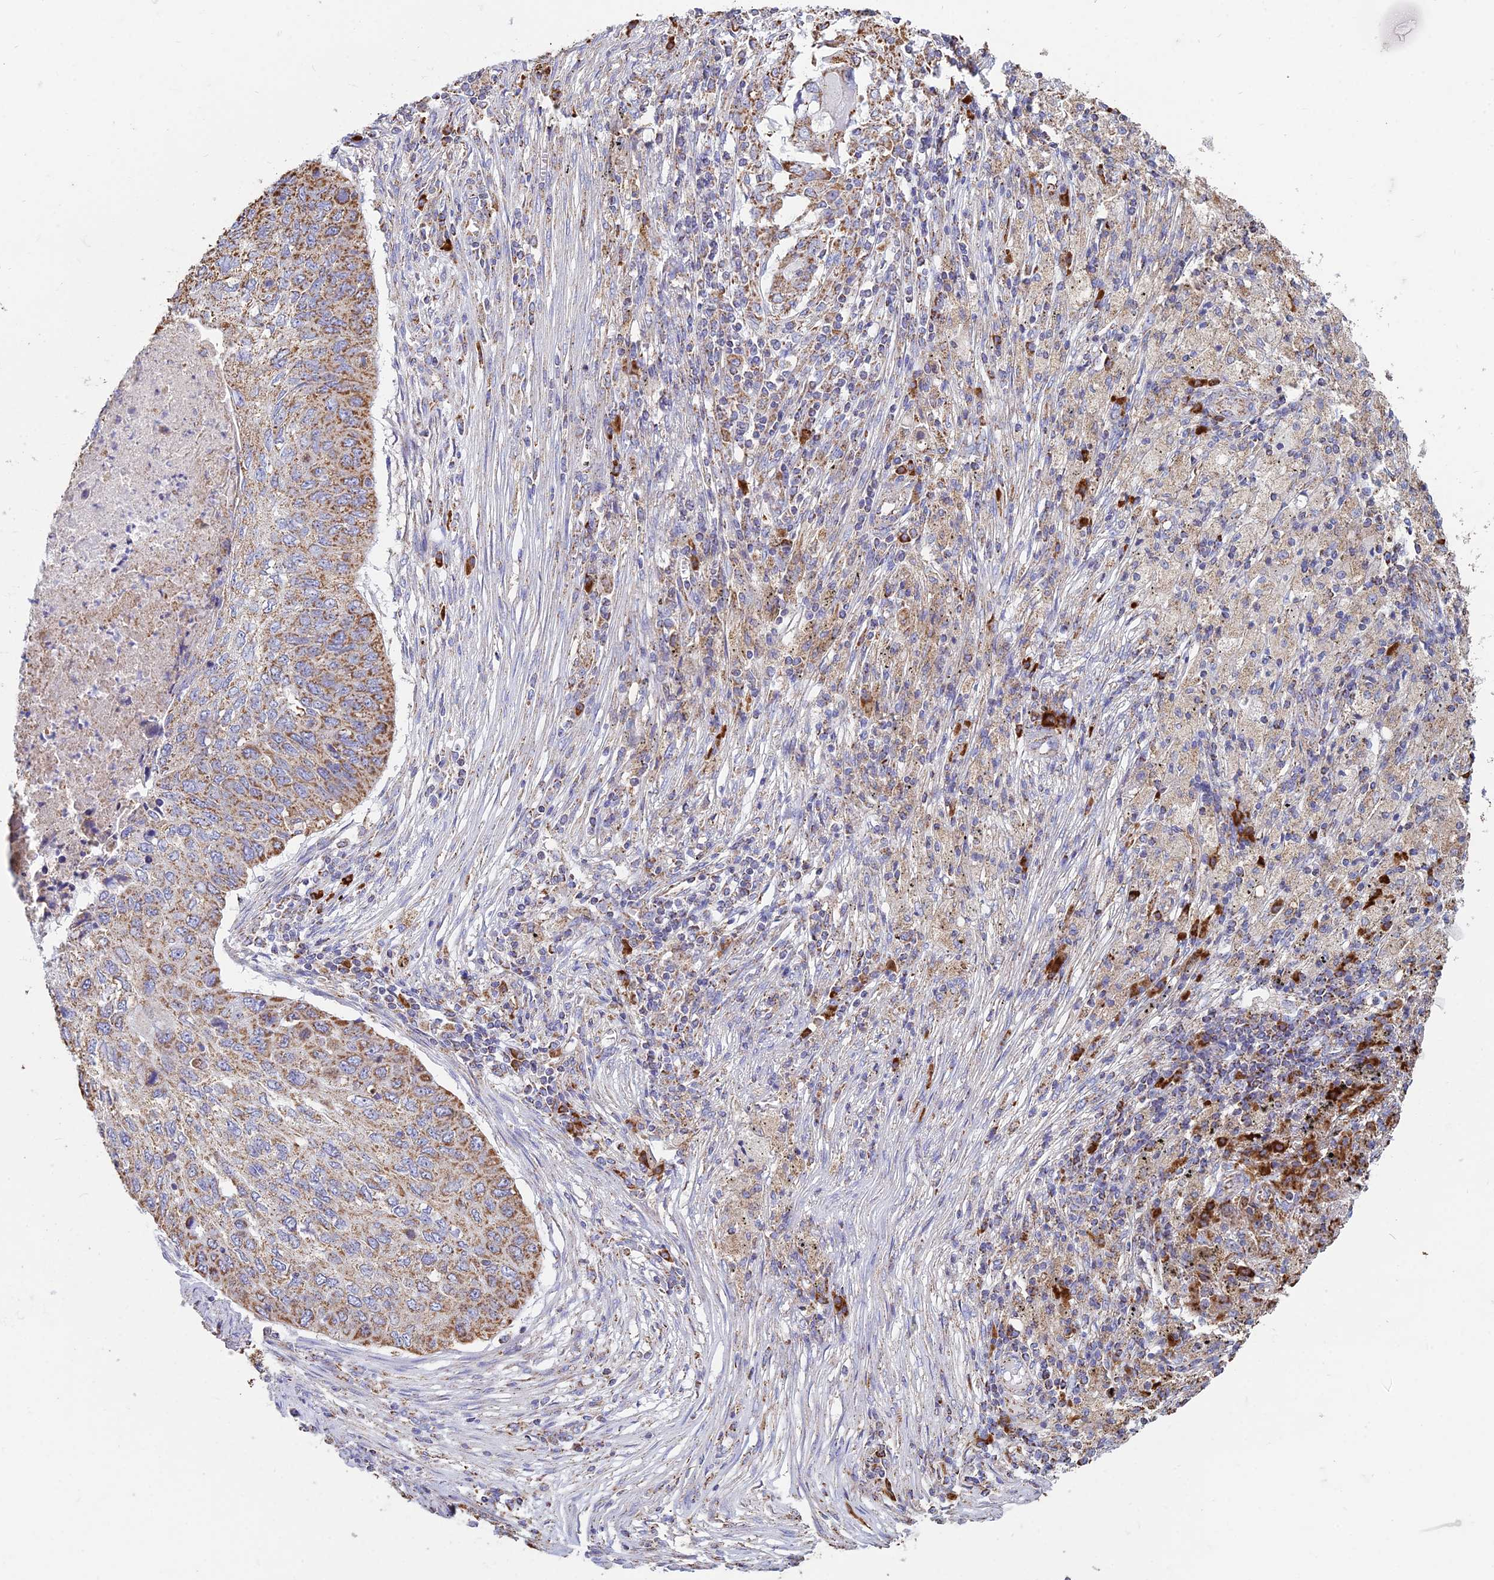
{"staining": {"intensity": "moderate", "quantity": ">75%", "location": "cytoplasmic/membranous"}, "tissue": "lung cancer", "cell_type": "Tumor cells", "image_type": "cancer", "snomed": [{"axis": "morphology", "description": "Squamous cell carcinoma, NOS"}, {"axis": "topography", "description": "Lung"}], "caption": "Lung cancer stained with DAB immunohistochemistry (IHC) shows medium levels of moderate cytoplasmic/membranous staining in about >75% of tumor cells. The staining was performed using DAB (3,3'-diaminobenzidine), with brown indicating positive protein expression. Nuclei are stained blue with hematoxylin.", "gene": "OR2W3", "patient": {"sex": "female", "age": 63}}